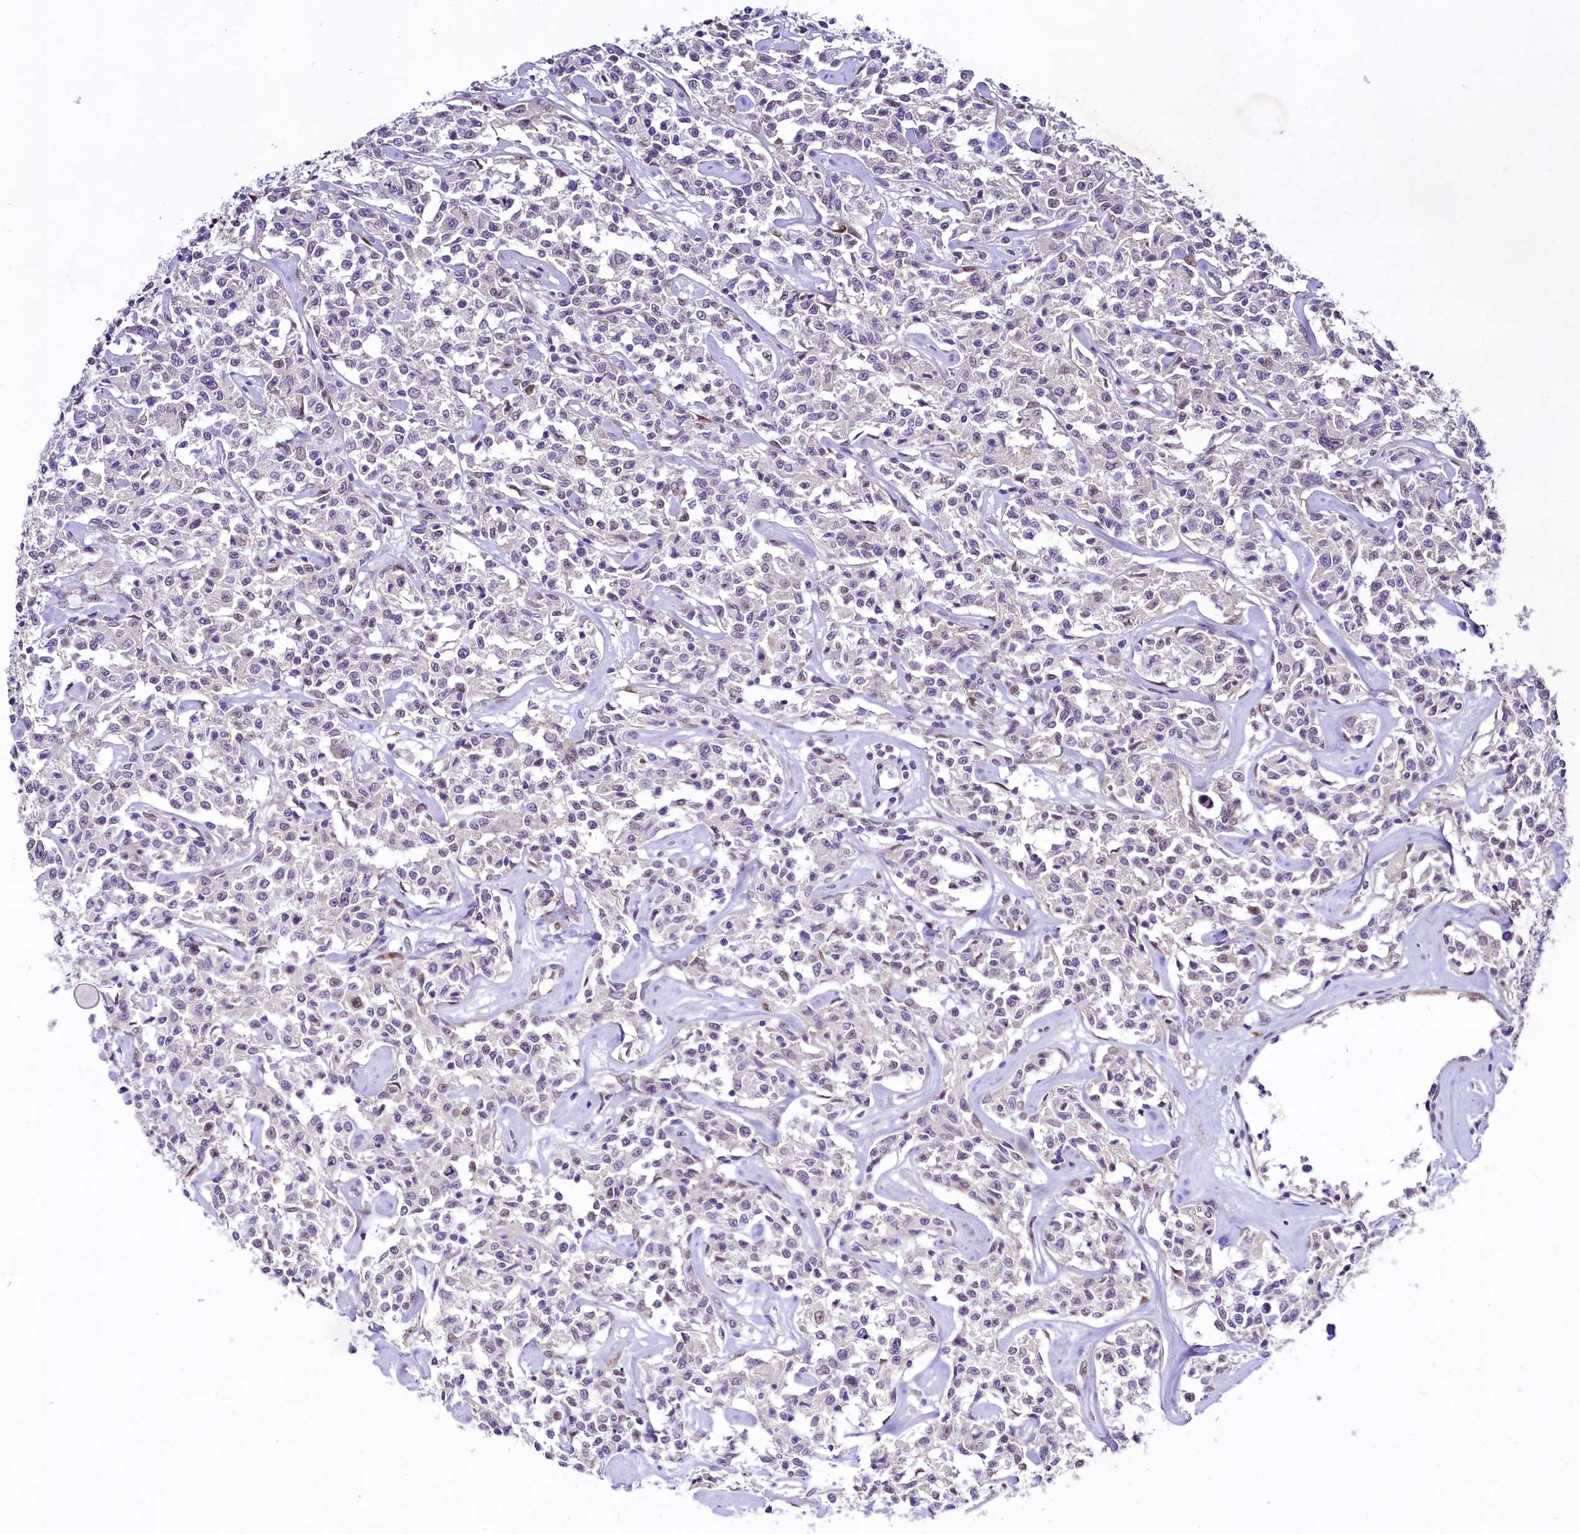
{"staining": {"intensity": "negative", "quantity": "none", "location": "none"}, "tissue": "lymphoma", "cell_type": "Tumor cells", "image_type": "cancer", "snomed": [{"axis": "morphology", "description": "Malignant lymphoma, non-Hodgkin's type, Low grade"}, {"axis": "topography", "description": "Small intestine"}], "caption": "The micrograph exhibits no staining of tumor cells in low-grade malignant lymphoma, non-Hodgkin's type. (Brightfield microscopy of DAB IHC at high magnification).", "gene": "LEUTX", "patient": {"sex": "female", "age": 59}}